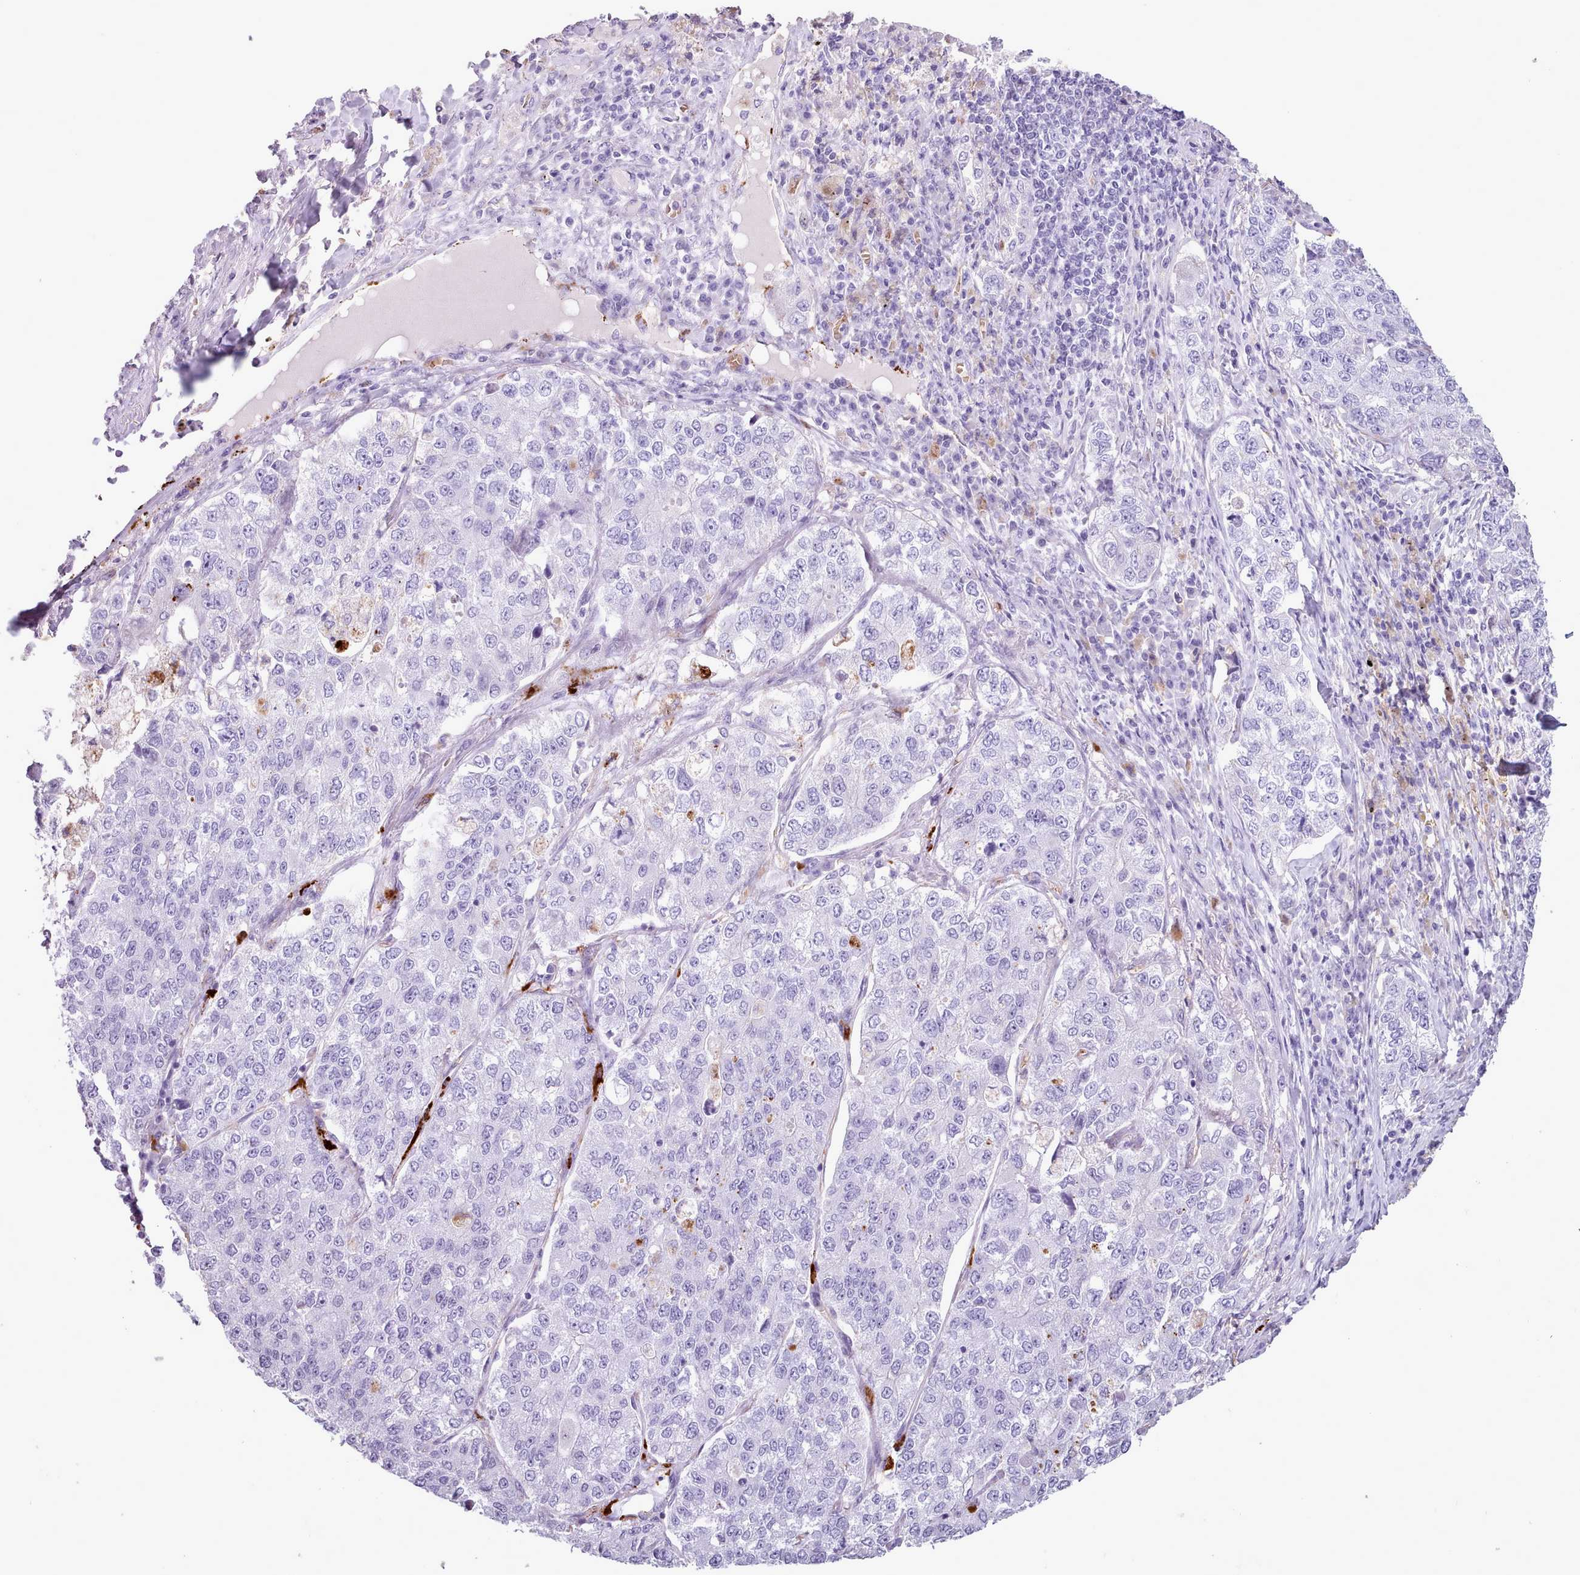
{"staining": {"intensity": "negative", "quantity": "none", "location": "none"}, "tissue": "lung cancer", "cell_type": "Tumor cells", "image_type": "cancer", "snomed": [{"axis": "morphology", "description": "Adenocarcinoma, NOS"}, {"axis": "topography", "description": "Lung"}], "caption": "A high-resolution histopathology image shows immunohistochemistry staining of adenocarcinoma (lung), which displays no significant positivity in tumor cells. The staining is performed using DAB brown chromogen with nuclei counter-stained in using hematoxylin.", "gene": "AK4", "patient": {"sex": "male", "age": 49}}